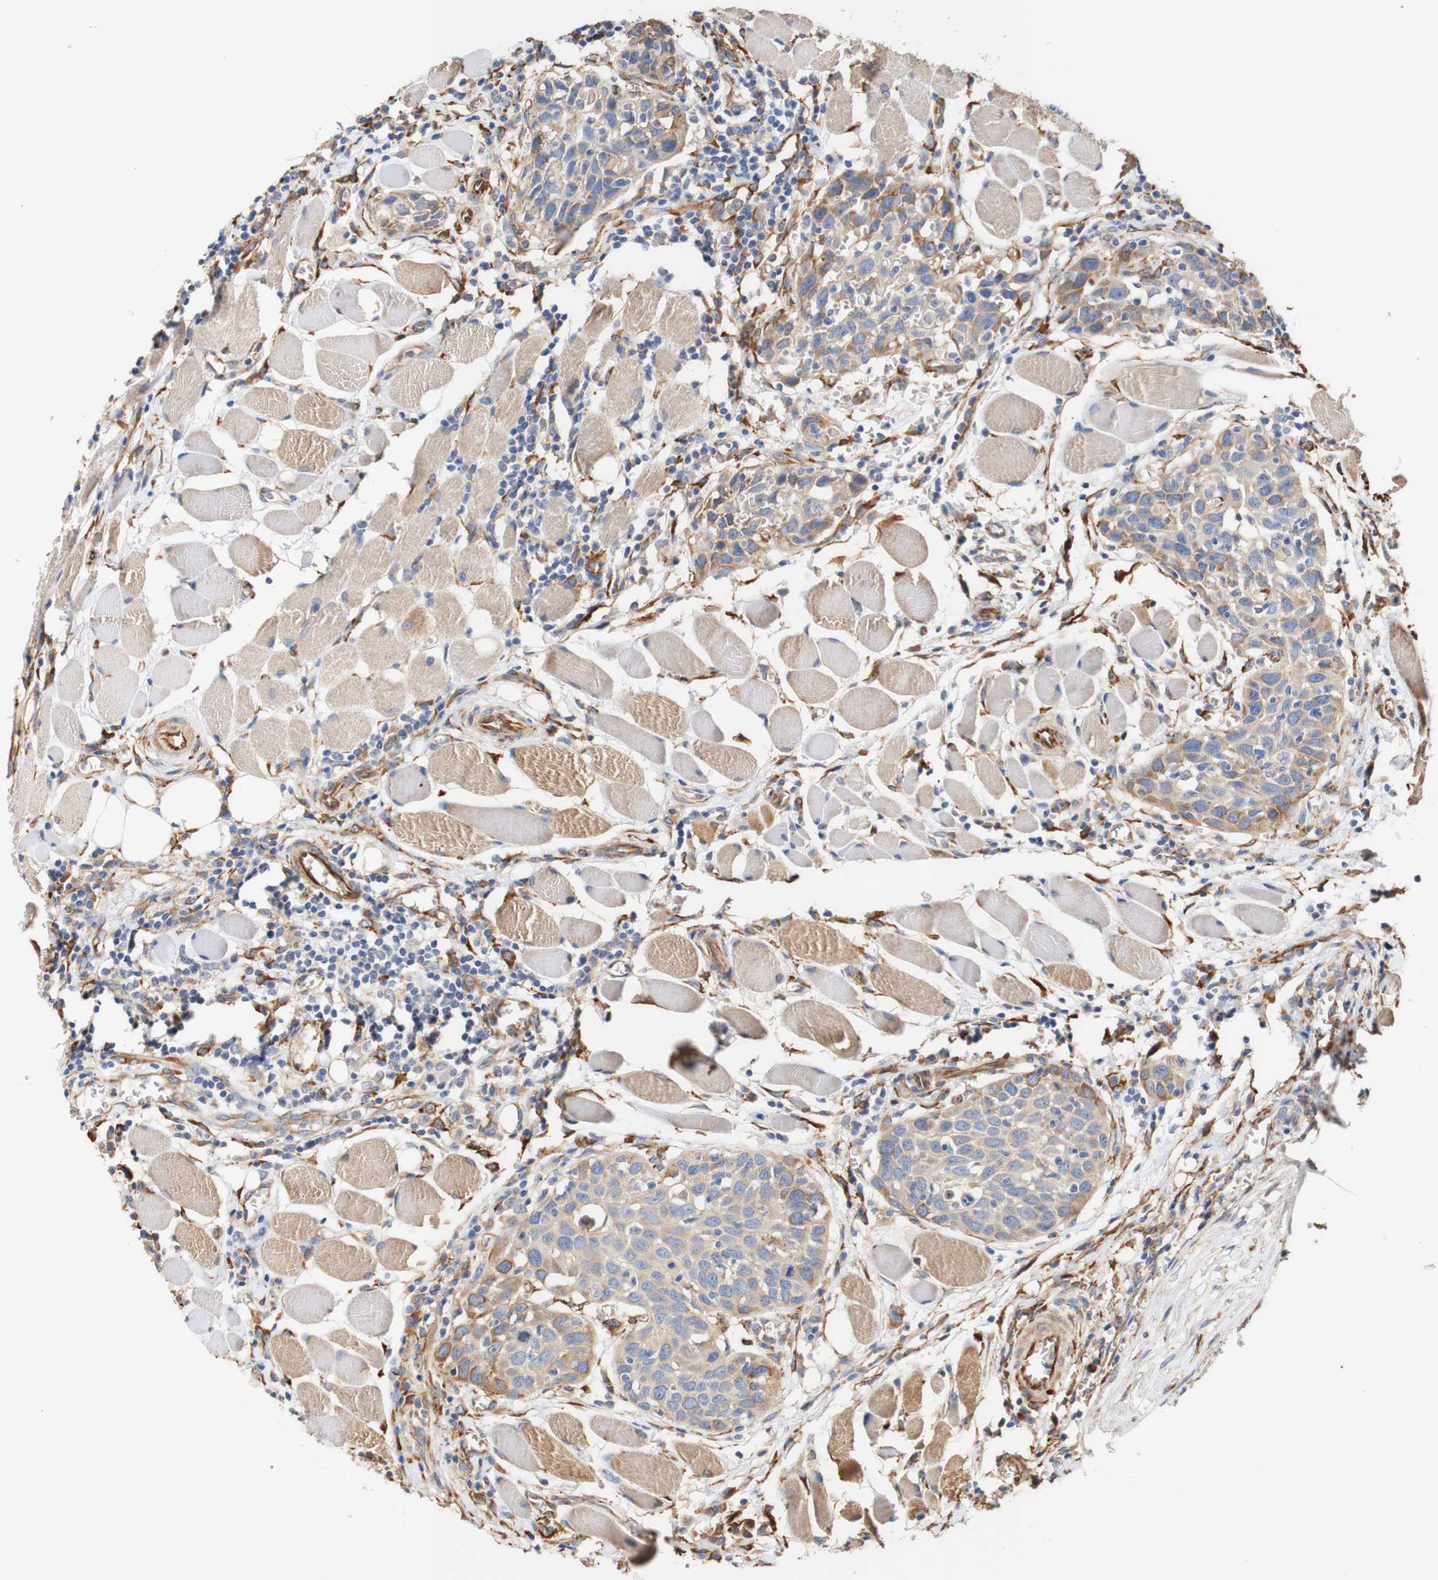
{"staining": {"intensity": "weak", "quantity": "<25%", "location": "cytoplasmic/membranous"}, "tissue": "head and neck cancer", "cell_type": "Tumor cells", "image_type": "cancer", "snomed": [{"axis": "morphology", "description": "Squamous cell carcinoma, NOS"}, {"axis": "topography", "description": "Oral tissue"}, {"axis": "topography", "description": "Head-Neck"}], "caption": "The IHC histopathology image has no significant positivity in tumor cells of squamous cell carcinoma (head and neck) tissue.", "gene": "EIF2AK4", "patient": {"sex": "female", "age": 50}}